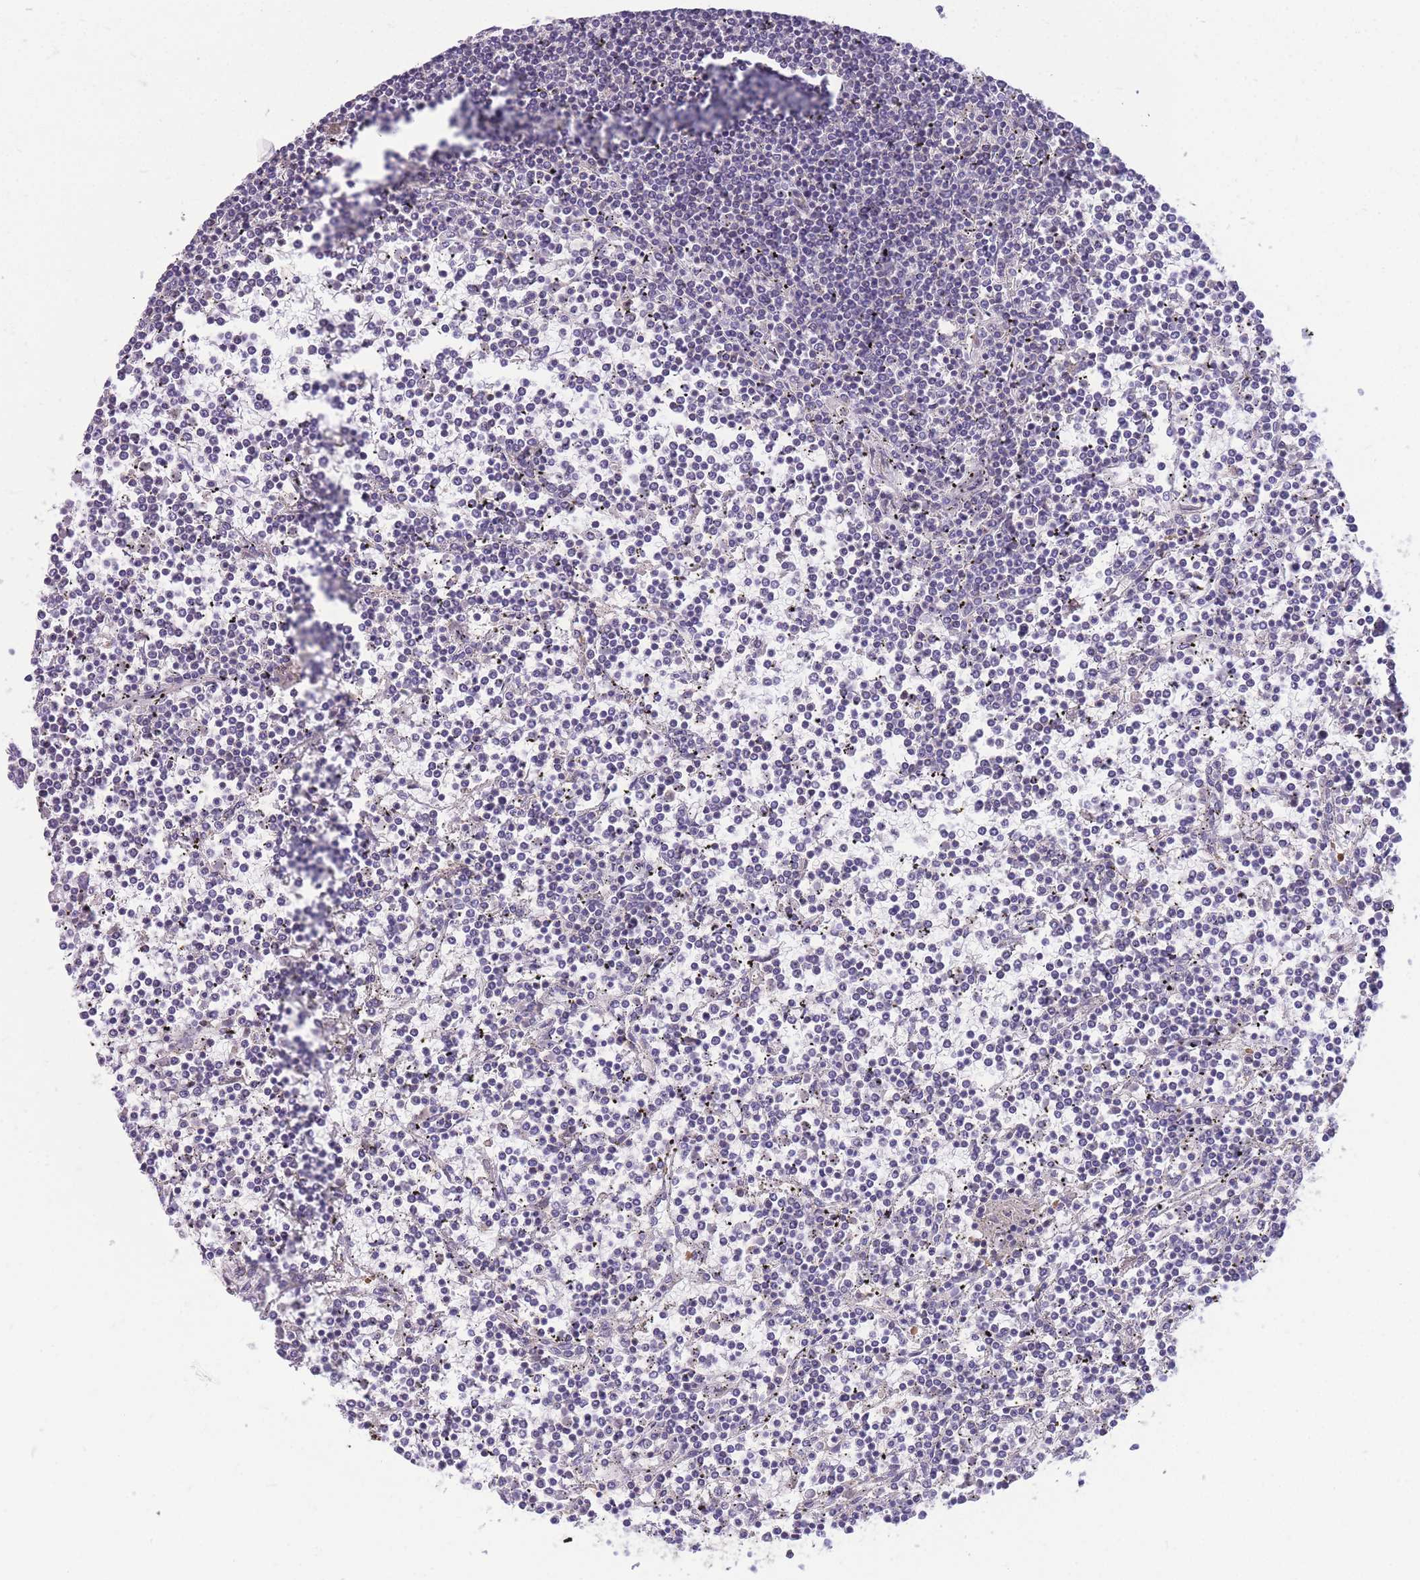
{"staining": {"intensity": "negative", "quantity": "none", "location": "none"}, "tissue": "lymphoma", "cell_type": "Tumor cells", "image_type": "cancer", "snomed": [{"axis": "morphology", "description": "Malignant lymphoma, non-Hodgkin's type, Low grade"}, {"axis": "topography", "description": "Spleen"}], "caption": "Low-grade malignant lymphoma, non-Hodgkin's type stained for a protein using IHC shows no staining tumor cells.", "gene": "OR5T1", "patient": {"sex": "female", "age": 19}}